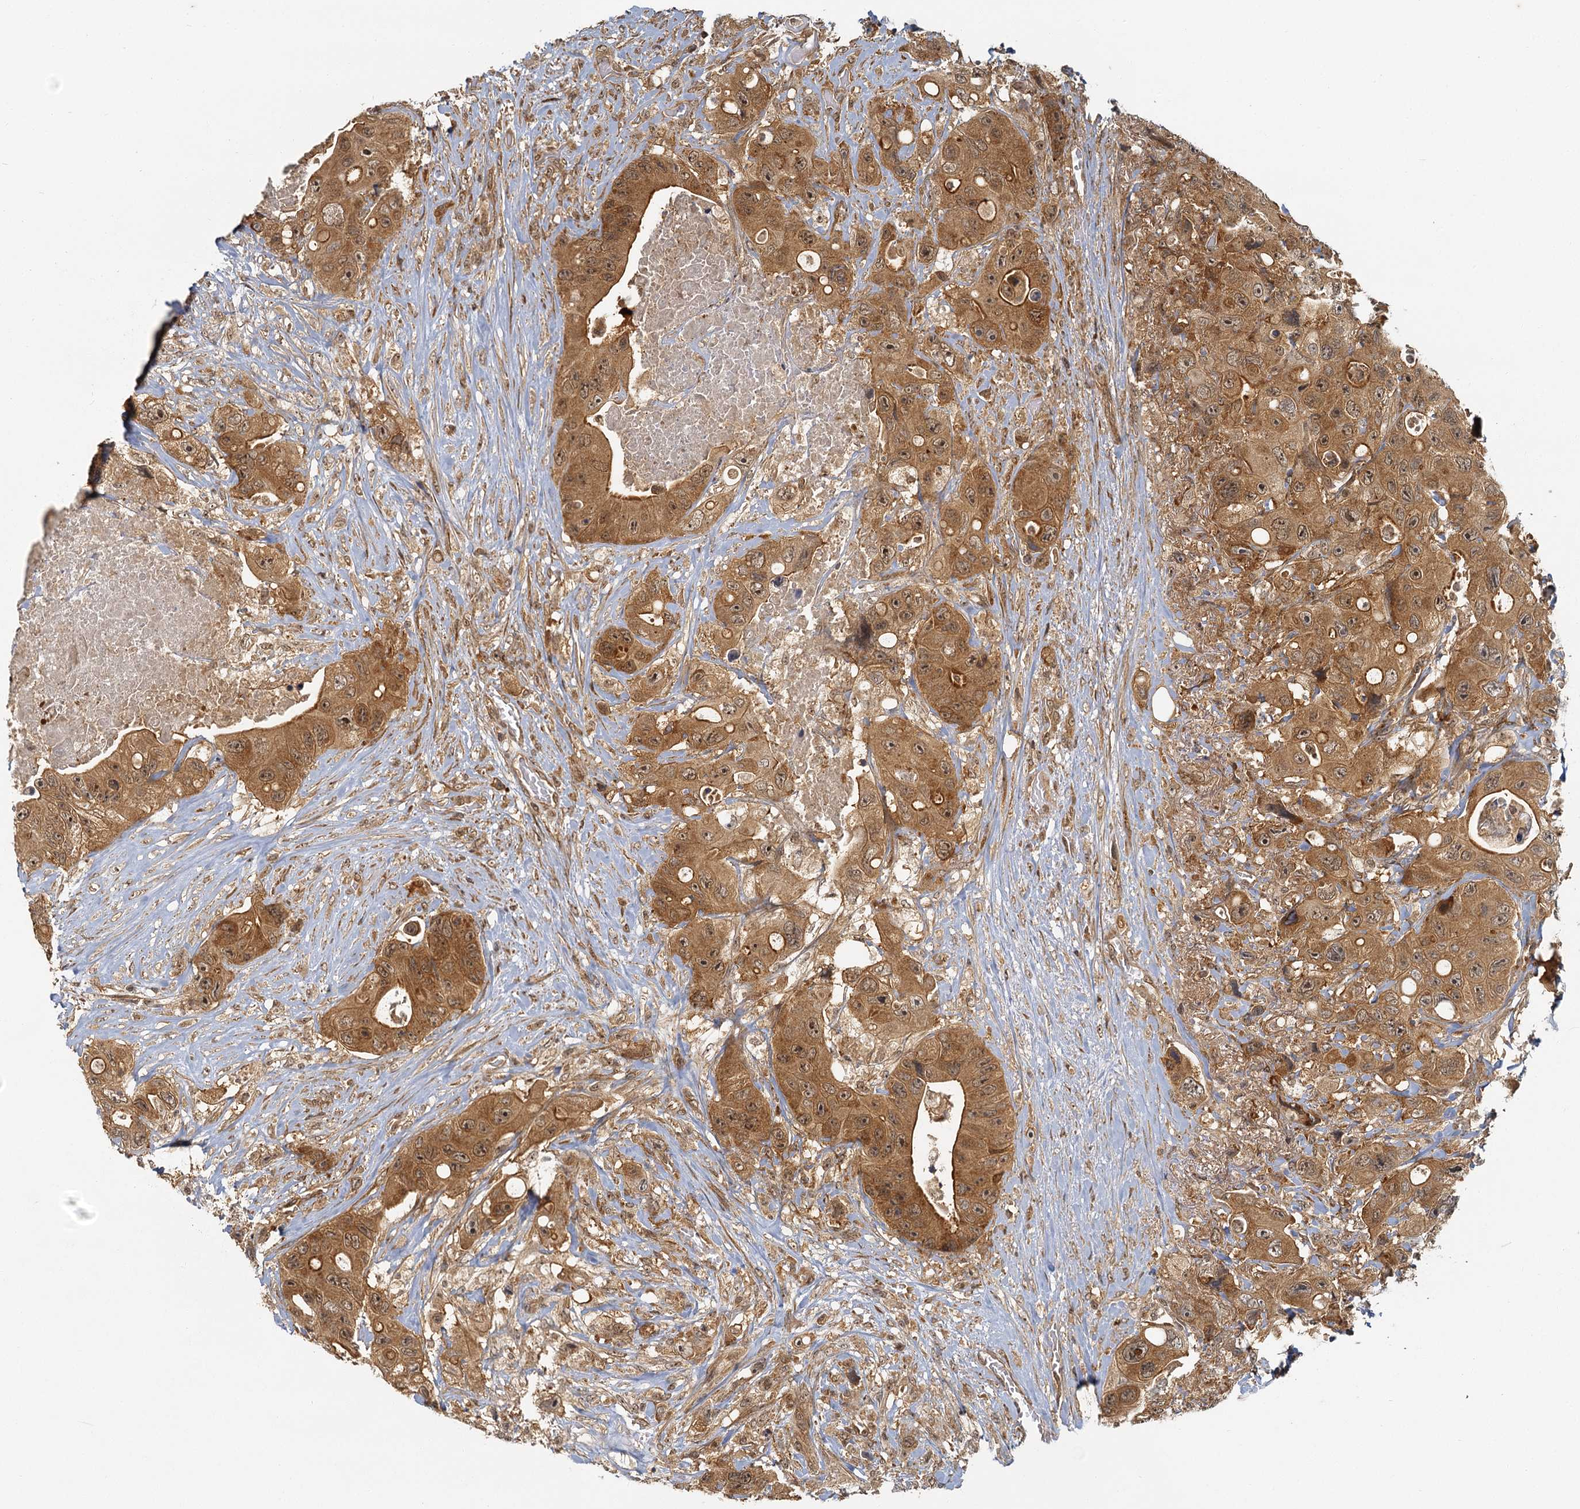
{"staining": {"intensity": "moderate", "quantity": ">75%", "location": "cytoplasmic/membranous,nuclear"}, "tissue": "colorectal cancer", "cell_type": "Tumor cells", "image_type": "cancer", "snomed": [{"axis": "morphology", "description": "Adenocarcinoma, NOS"}, {"axis": "topography", "description": "Colon"}], "caption": "Approximately >75% of tumor cells in human colorectal cancer (adenocarcinoma) display moderate cytoplasmic/membranous and nuclear protein expression as visualized by brown immunohistochemical staining.", "gene": "ZNF549", "patient": {"sex": "female", "age": 46}}